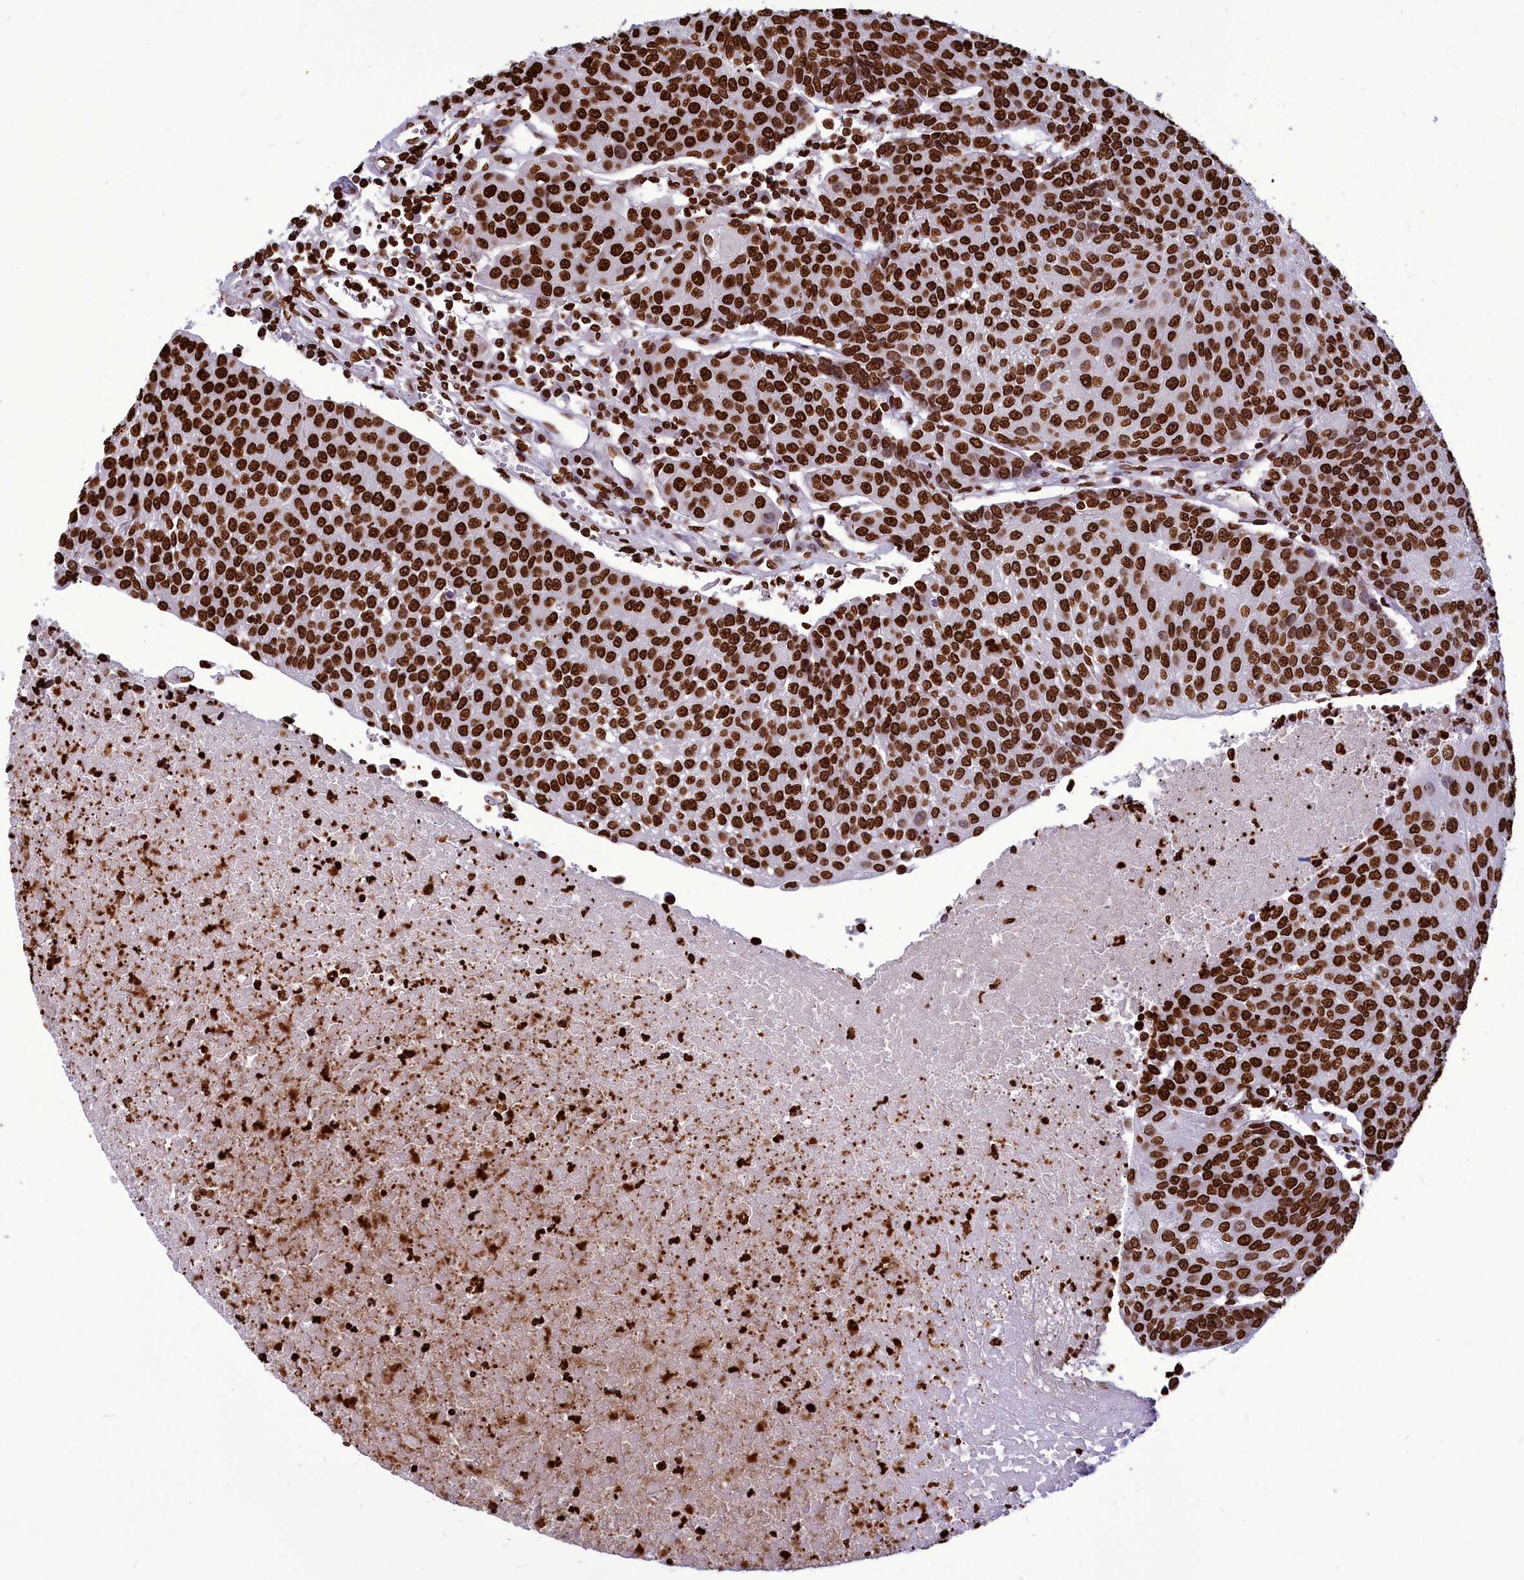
{"staining": {"intensity": "strong", "quantity": ">75%", "location": "nuclear"}, "tissue": "urothelial cancer", "cell_type": "Tumor cells", "image_type": "cancer", "snomed": [{"axis": "morphology", "description": "Urothelial carcinoma, High grade"}, {"axis": "topography", "description": "Urinary bladder"}], "caption": "Protein analysis of high-grade urothelial carcinoma tissue displays strong nuclear staining in approximately >75% of tumor cells. (DAB IHC with brightfield microscopy, high magnification).", "gene": "AKAP17A", "patient": {"sex": "female", "age": 85}}